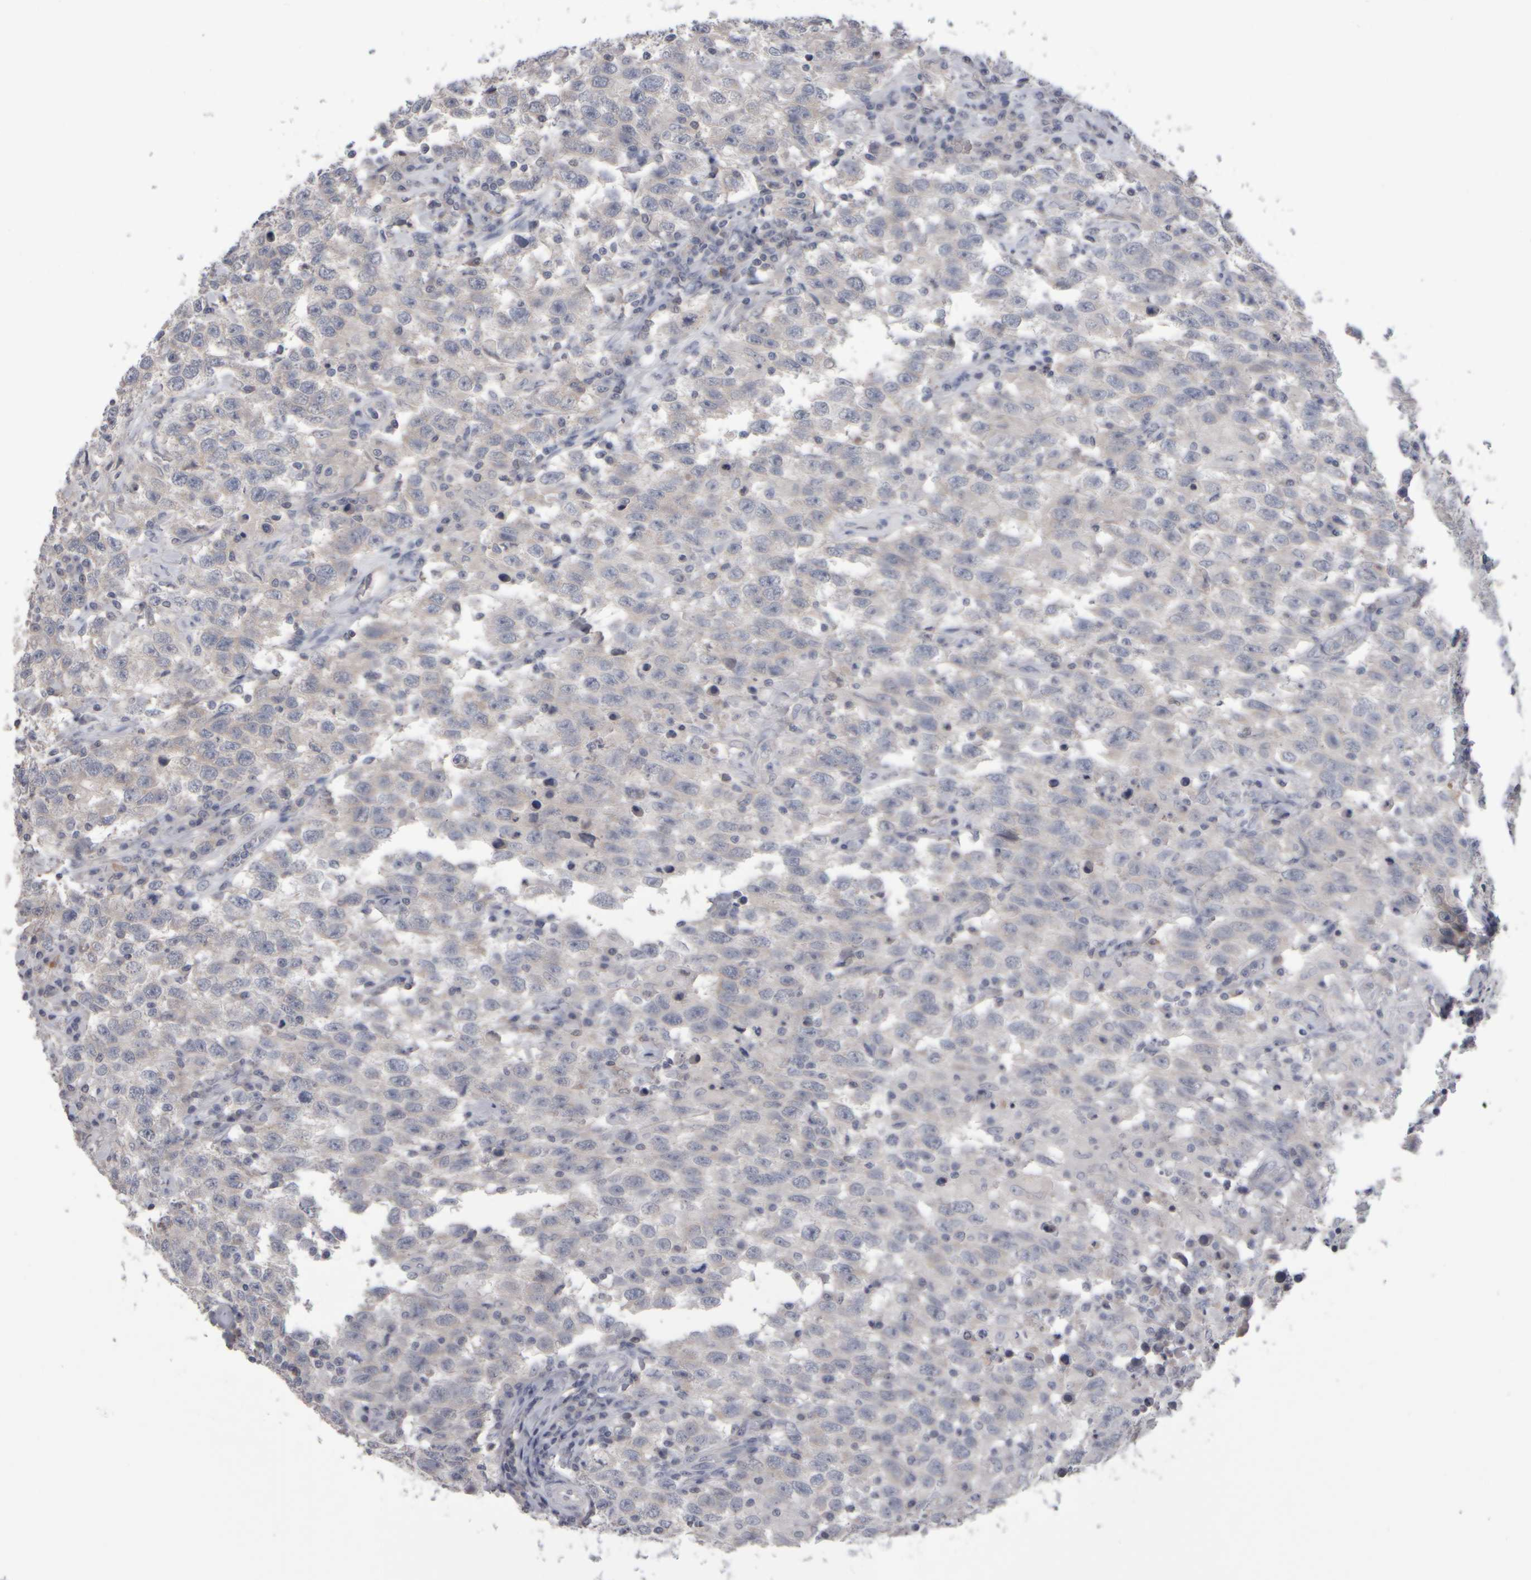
{"staining": {"intensity": "negative", "quantity": "none", "location": "none"}, "tissue": "testis cancer", "cell_type": "Tumor cells", "image_type": "cancer", "snomed": [{"axis": "morphology", "description": "Seminoma, NOS"}, {"axis": "topography", "description": "Testis"}], "caption": "Testis seminoma stained for a protein using IHC reveals no expression tumor cells.", "gene": "EPHX2", "patient": {"sex": "male", "age": 41}}